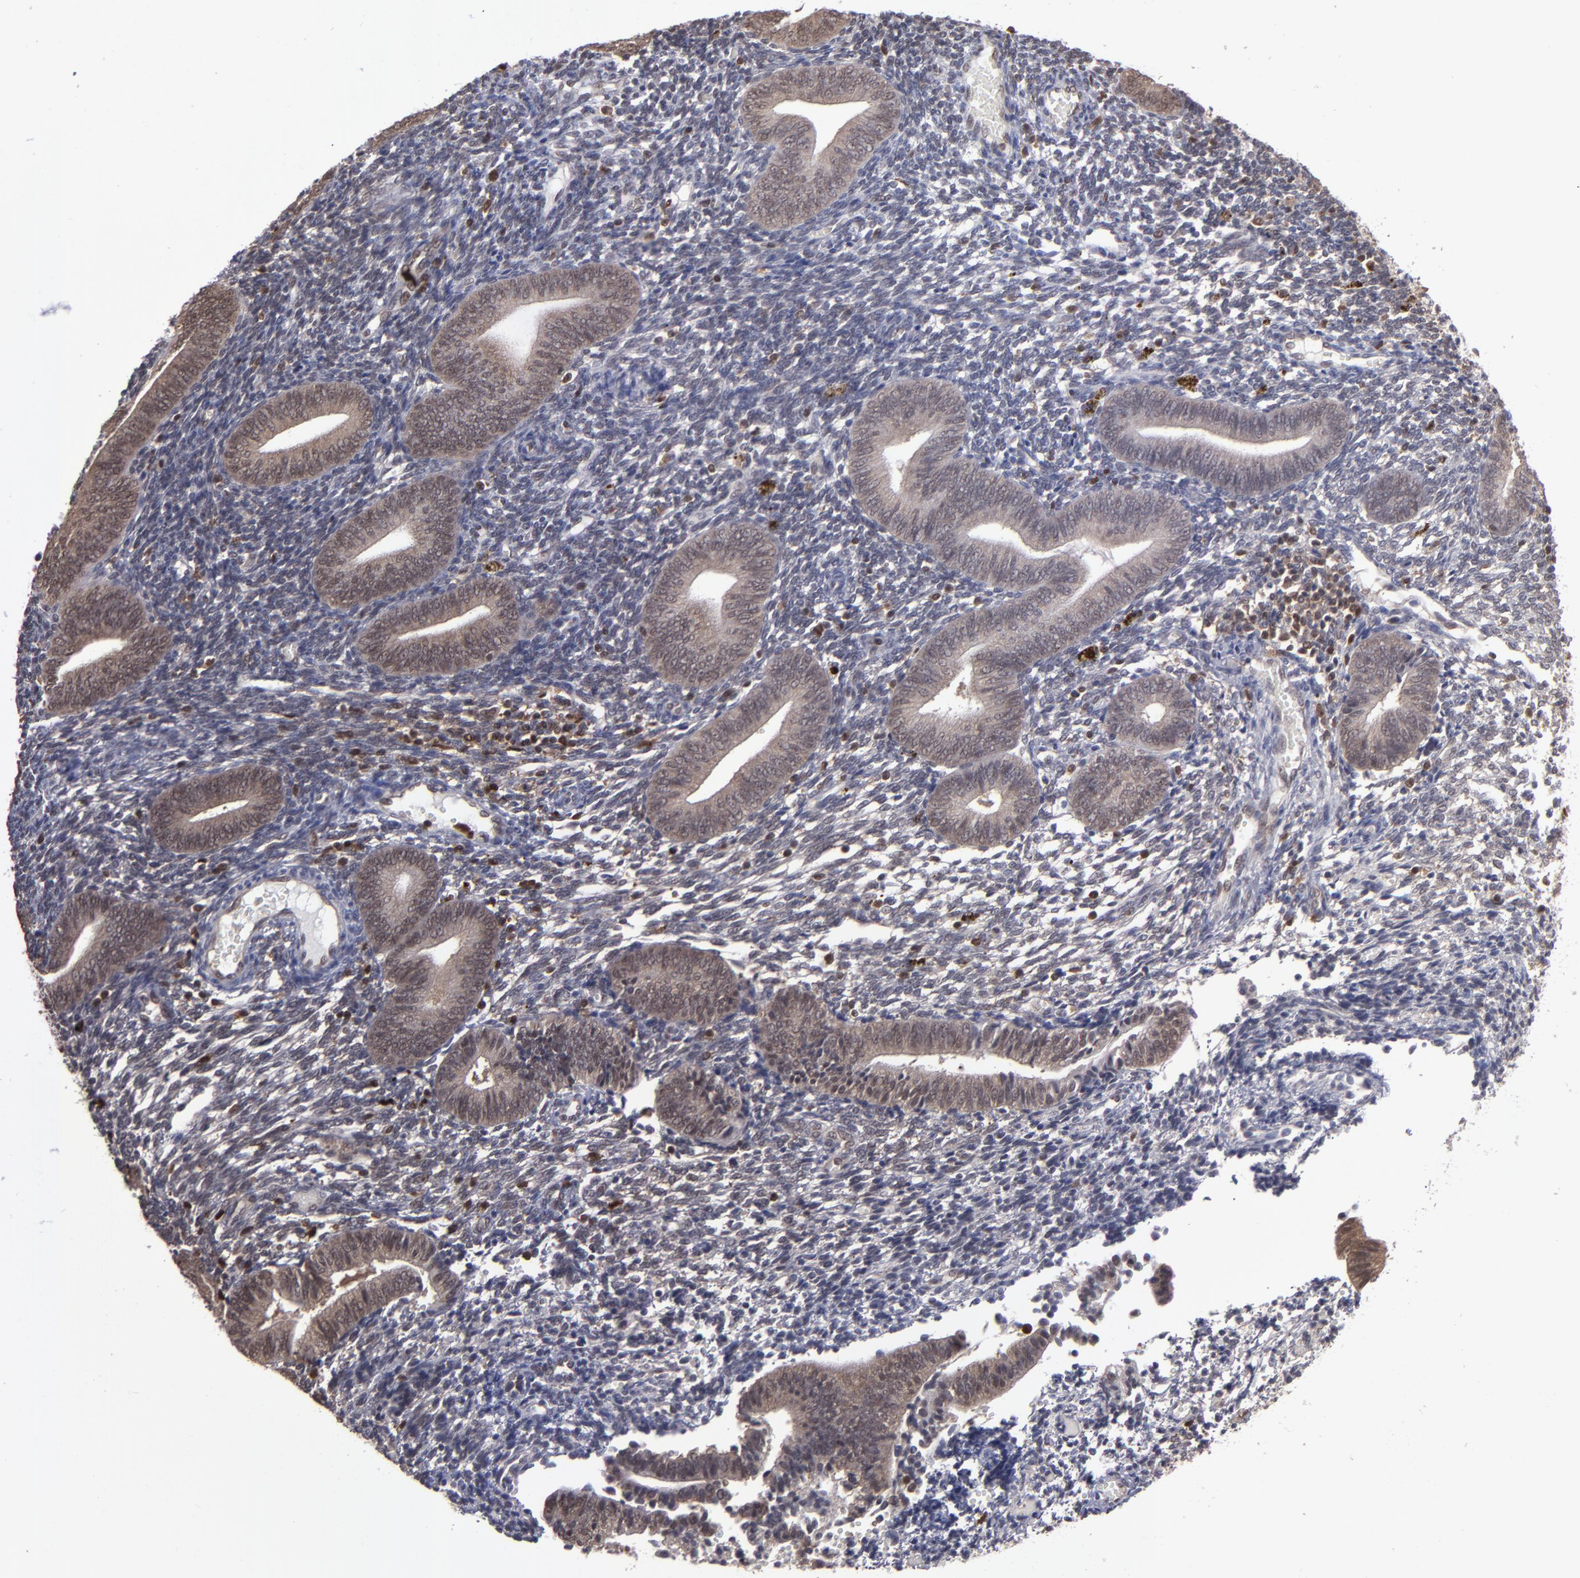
{"staining": {"intensity": "strong", "quantity": "<25%", "location": "cytoplasmic/membranous,nuclear"}, "tissue": "endometrium", "cell_type": "Cells in endometrial stroma", "image_type": "normal", "snomed": [{"axis": "morphology", "description": "Normal tissue, NOS"}, {"axis": "topography", "description": "Uterus"}, {"axis": "topography", "description": "Endometrium"}], "caption": "Immunohistochemical staining of benign human endometrium demonstrates strong cytoplasmic/membranous,nuclear protein expression in approximately <25% of cells in endometrial stroma. (DAB (3,3'-diaminobenzidine) IHC with brightfield microscopy, high magnification).", "gene": "GRB2", "patient": {"sex": "female", "age": 33}}